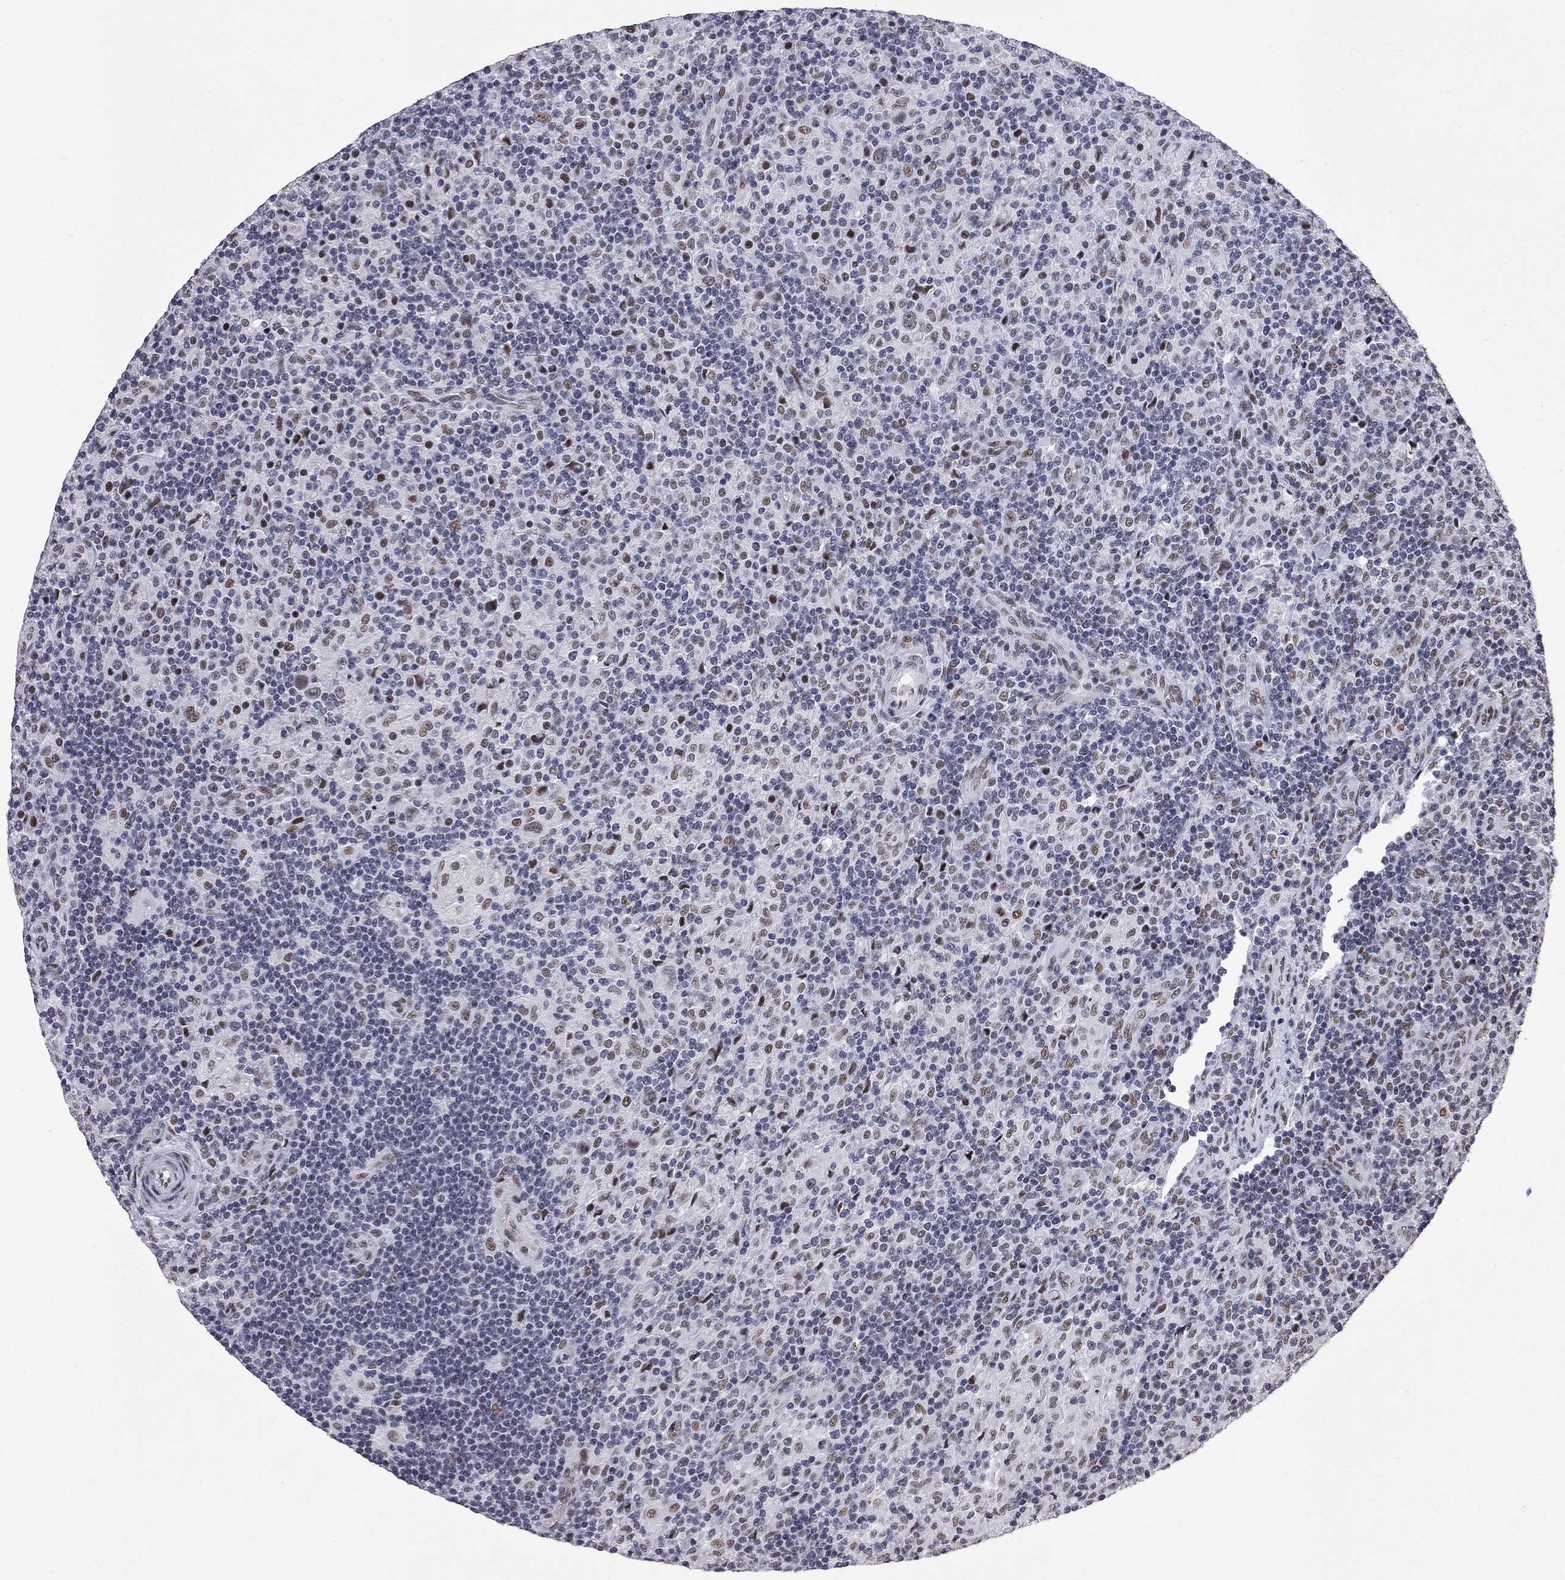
{"staining": {"intensity": "weak", "quantity": ">75%", "location": "nuclear"}, "tissue": "lymphoma", "cell_type": "Tumor cells", "image_type": "cancer", "snomed": [{"axis": "morphology", "description": "Hodgkin's disease, NOS"}, {"axis": "topography", "description": "Lymph node"}], "caption": "Protein analysis of lymphoma tissue demonstrates weak nuclear expression in about >75% of tumor cells.", "gene": "ZBTB47", "patient": {"sex": "male", "age": 70}}